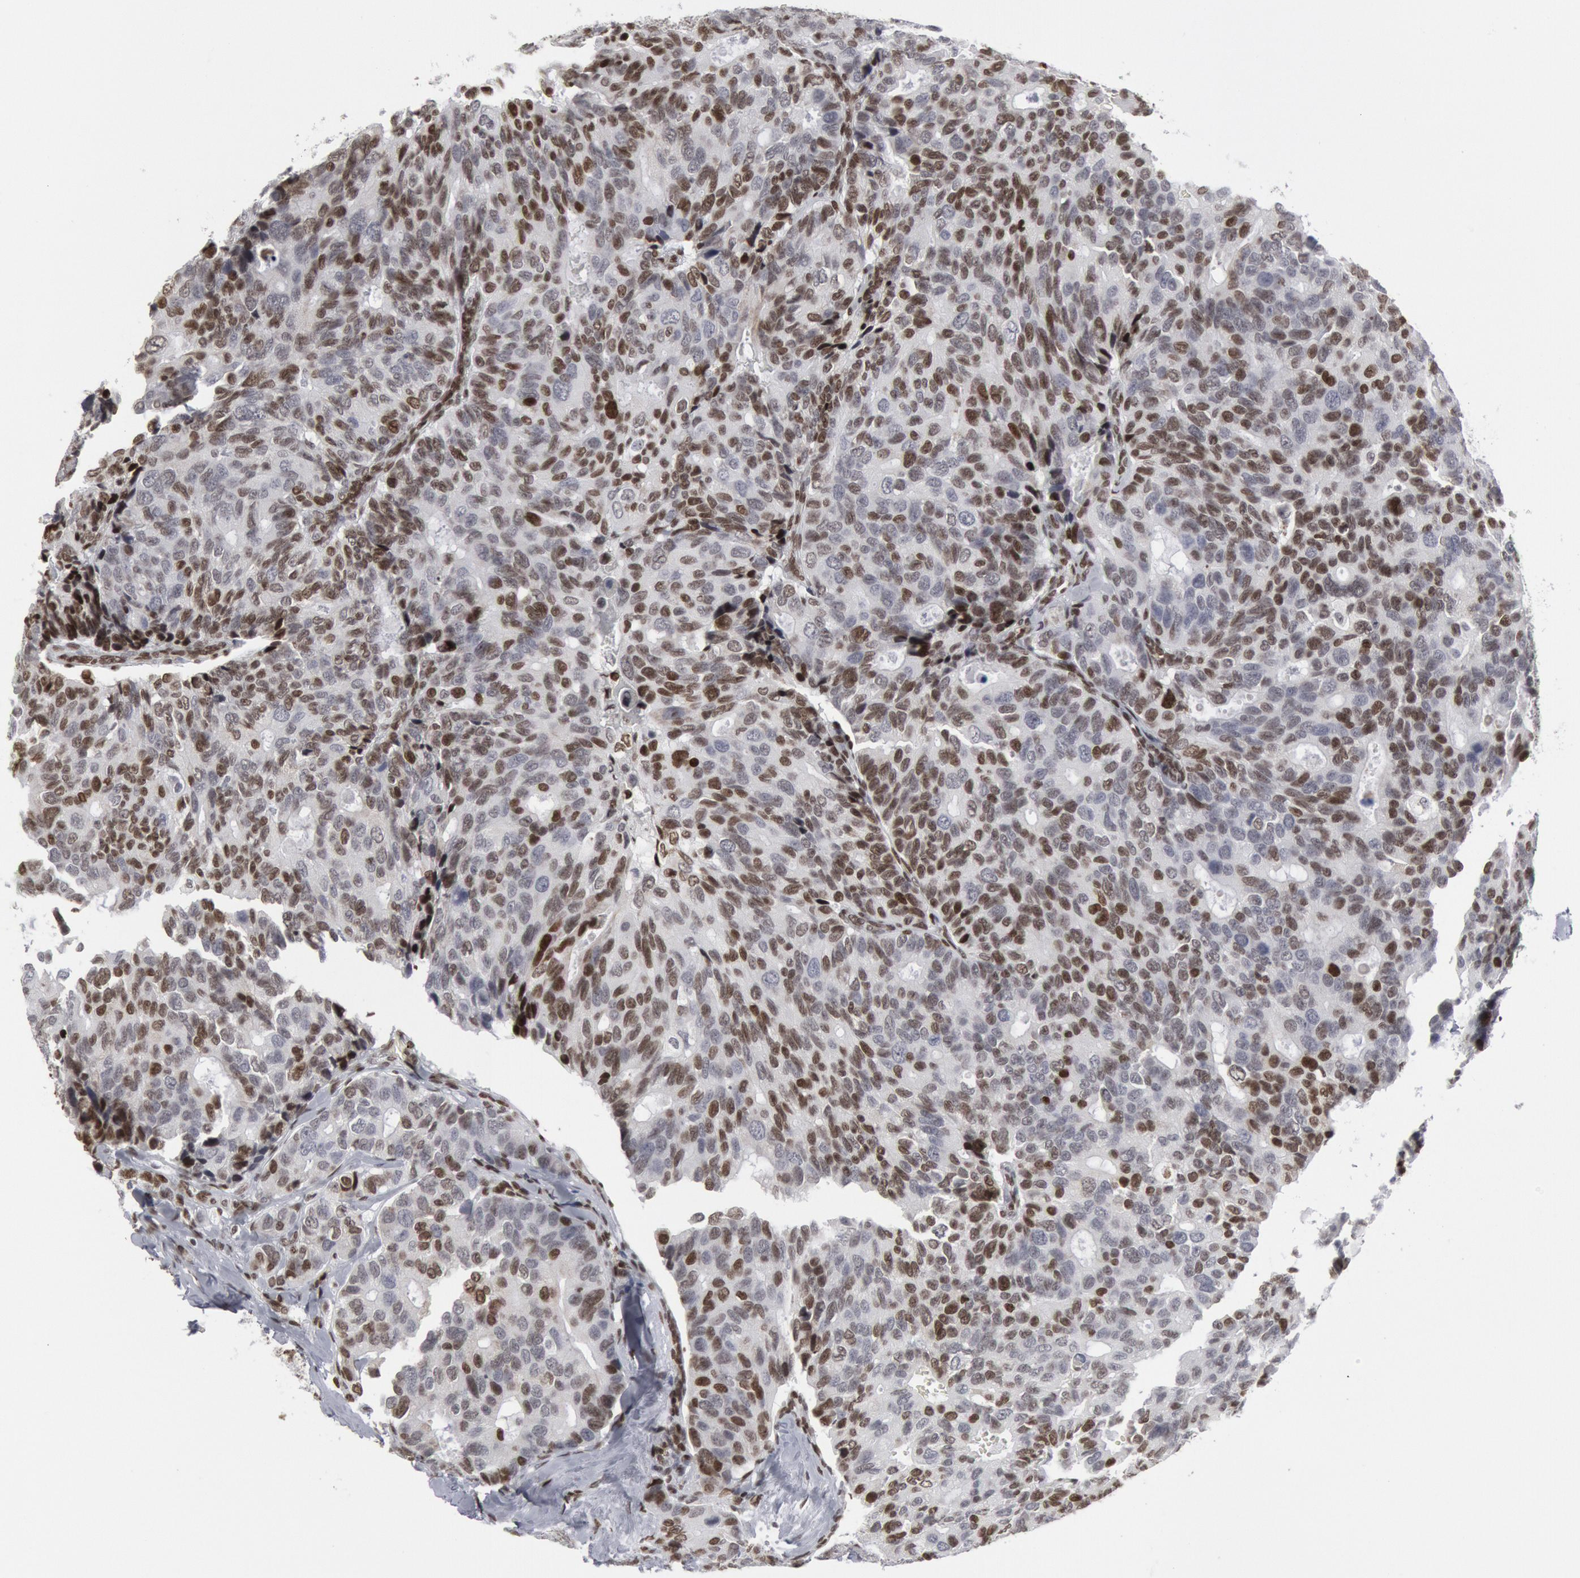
{"staining": {"intensity": "weak", "quantity": "25%-75%", "location": "nuclear"}, "tissue": "breast cancer", "cell_type": "Tumor cells", "image_type": "cancer", "snomed": [{"axis": "morphology", "description": "Duct carcinoma"}, {"axis": "topography", "description": "Breast"}], "caption": "Breast cancer tissue exhibits weak nuclear staining in about 25%-75% of tumor cells (IHC, brightfield microscopy, high magnification).", "gene": "MECP2", "patient": {"sex": "female", "age": 69}}